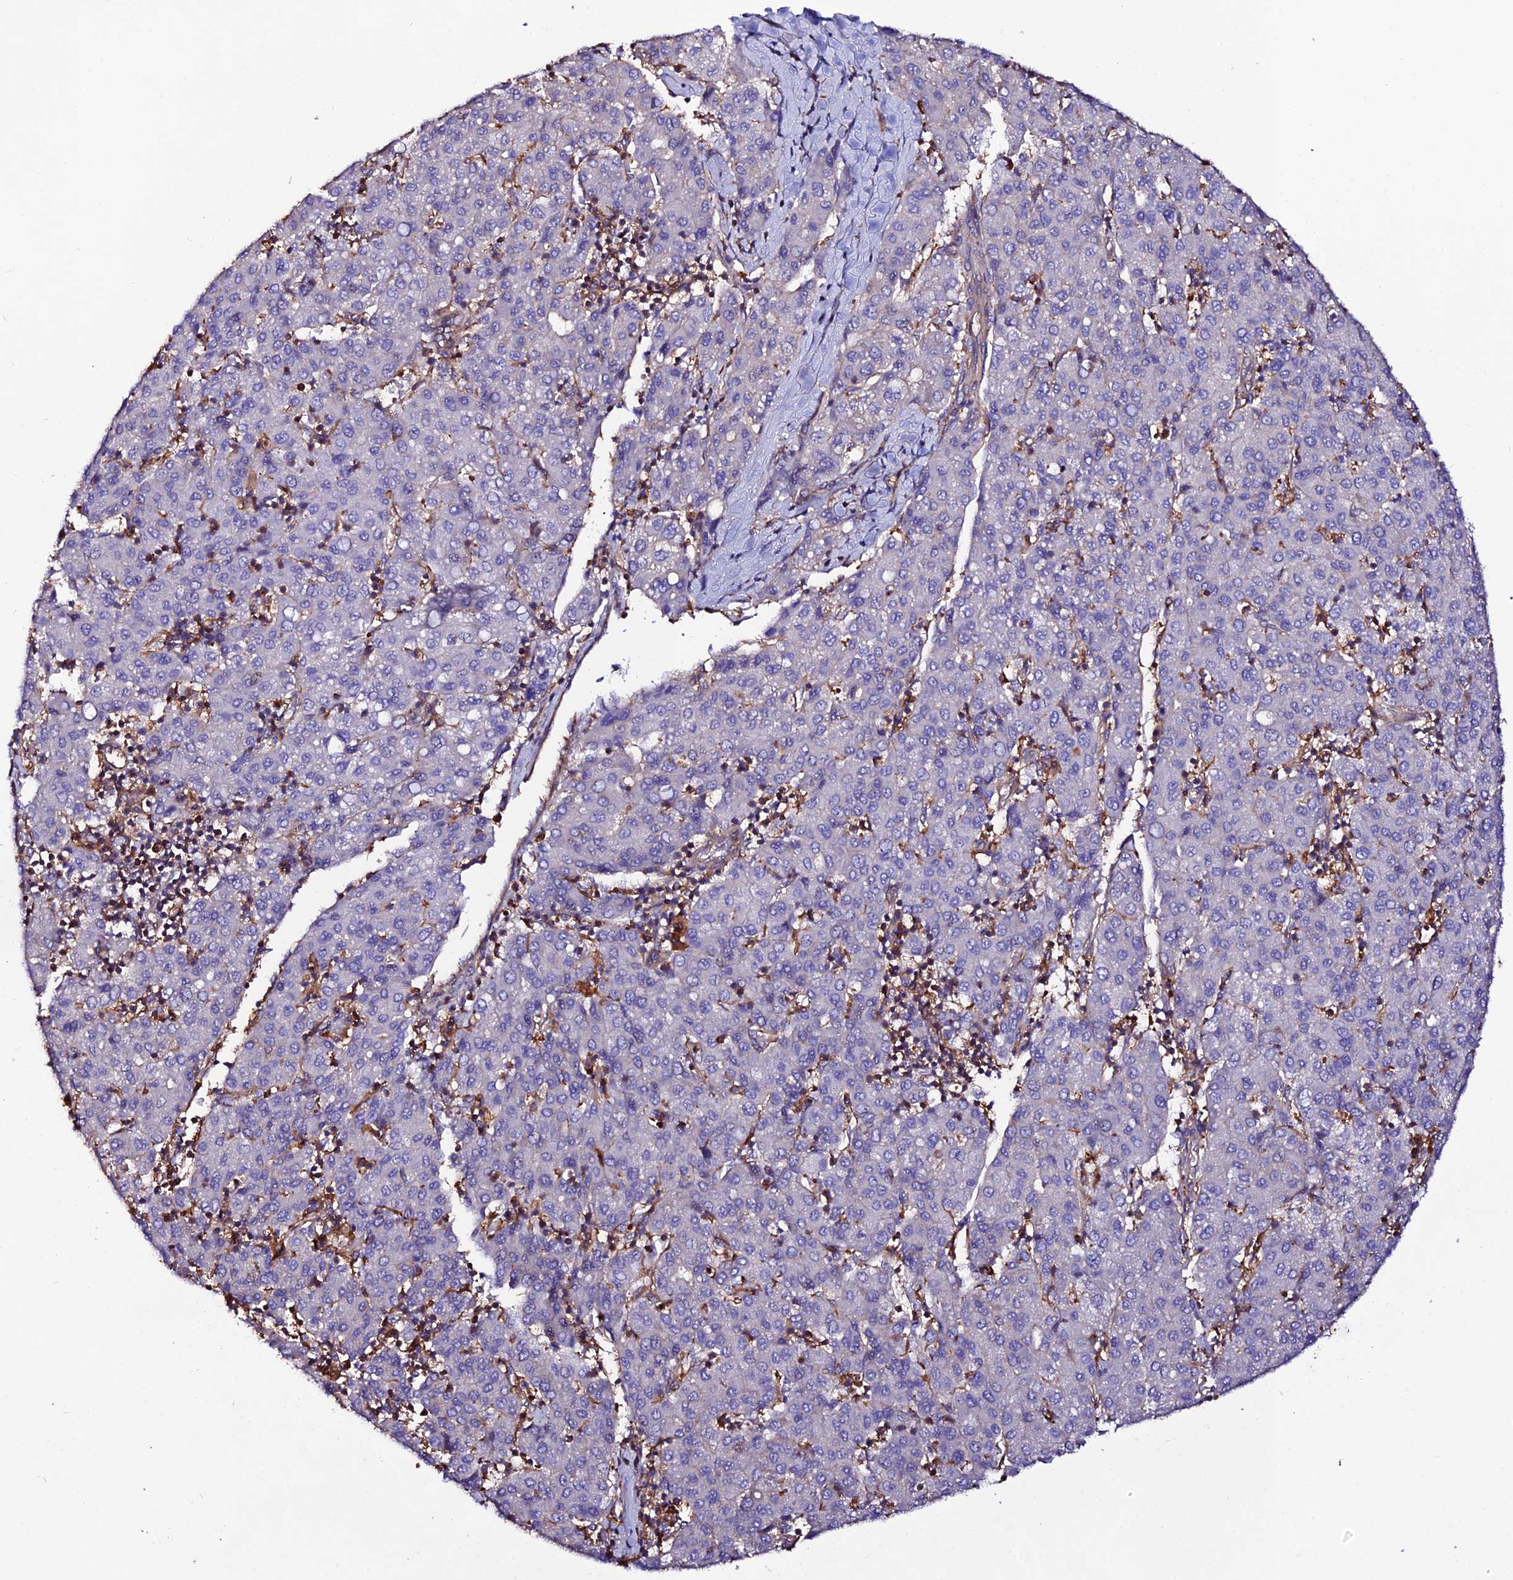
{"staining": {"intensity": "negative", "quantity": "none", "location": "none"}, "tissue": "liver cancer", "cell_type": "Tumor cells", "image_type": "cancer", "snomed": [{"axis": "morphology", "description": "Carcinoma, Hepatocellular, NOS"}, {"axis": "topography", "description": "Liver"}], "caption": "There is no significant positivity in tumor cells of liver cancer.", "gene": "USP17L15", "patient": {"sex": "male", "age": 65}}